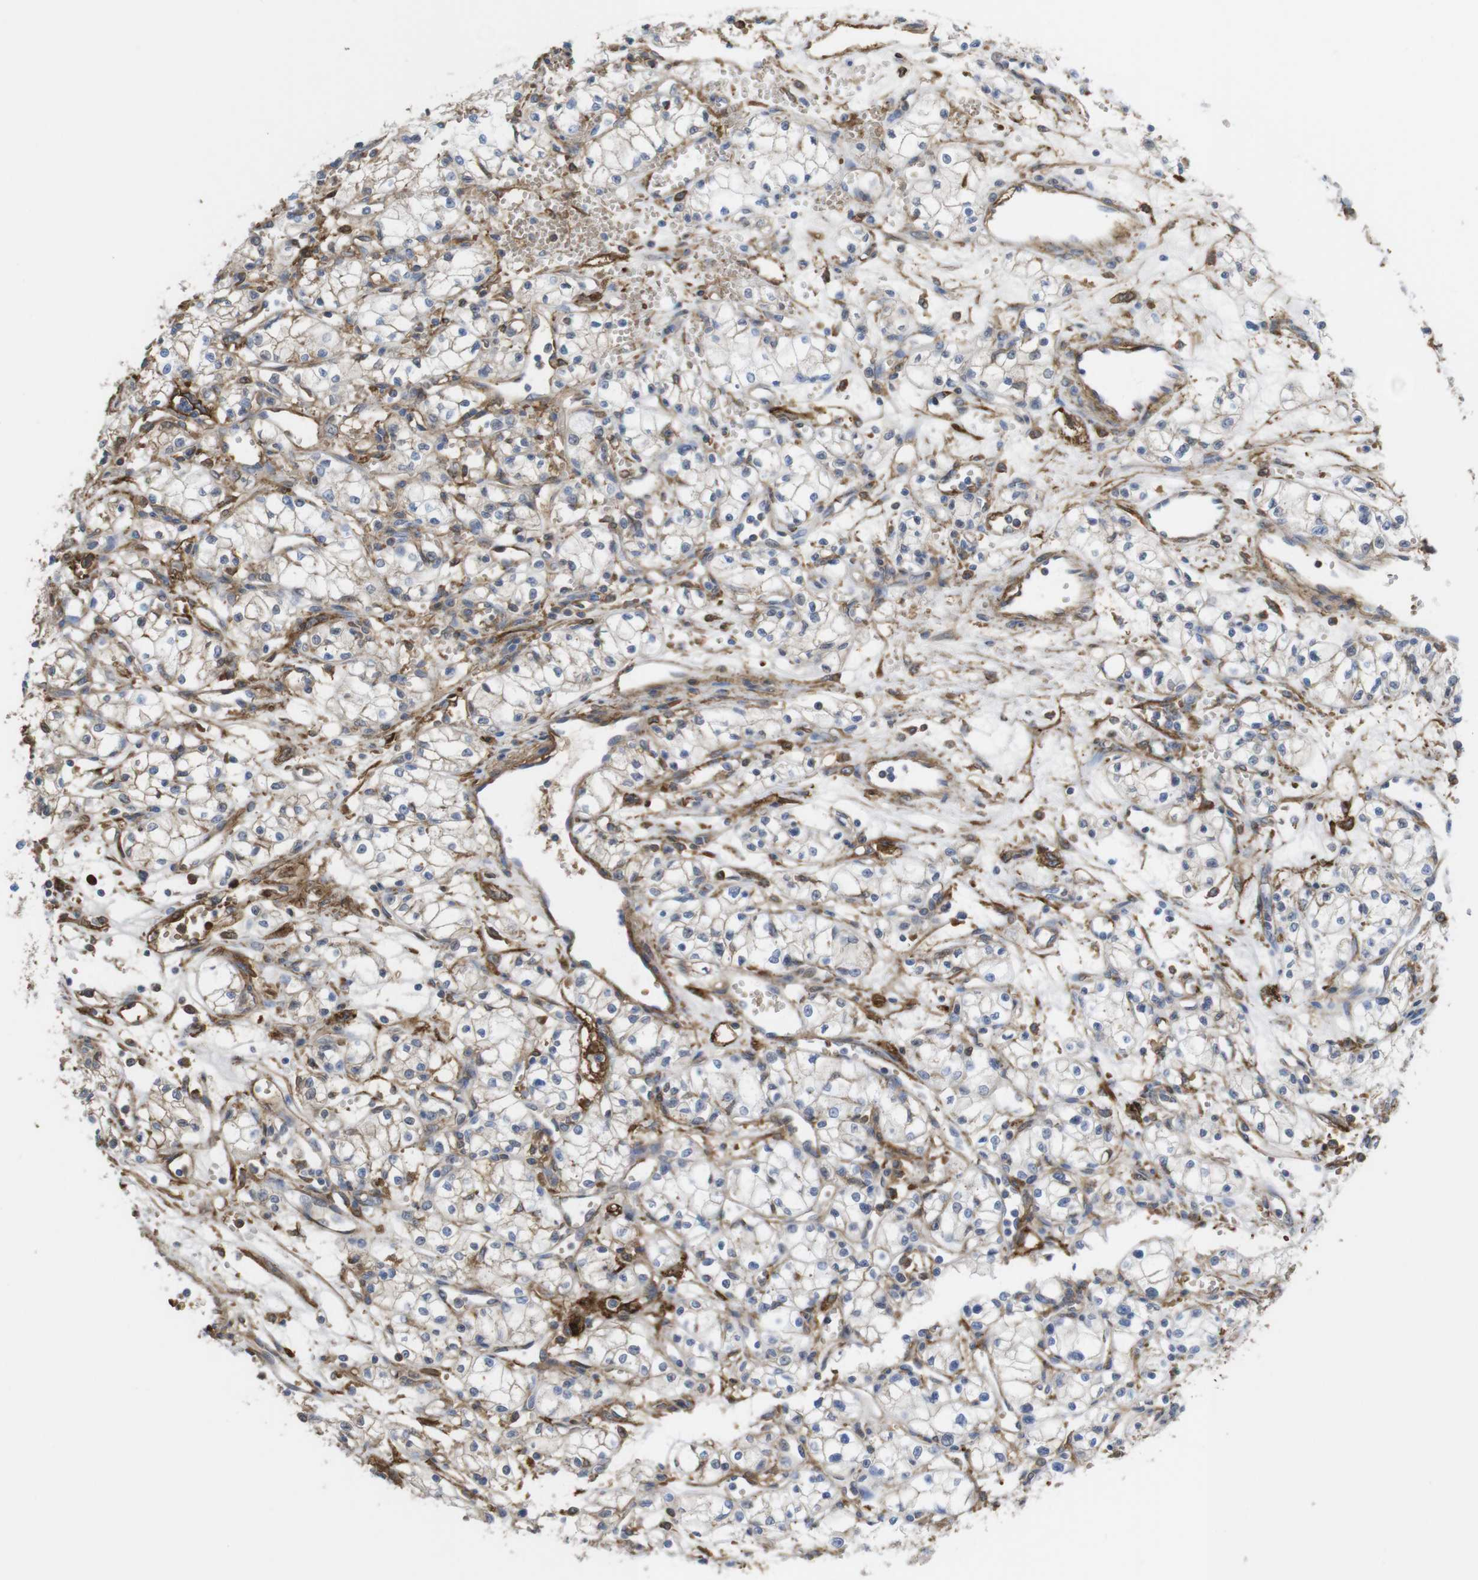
{"staining": {"intensity": "negative", "quantity": "none", "location": "none"}, "tissue": "renal cancer", "cell_type": "Tumor cells", "image_type": "cancer", "snomed": [{"axis": "morphology", "description": "Normal tissue, NOS"}, {"axis": "morphology", "description": "Adenocarcinoma, NOS"}, {"axis": "topography", "description": "Kidney"}], "caption": "DAB immunohistochemical staining of human renal cancer (adenocarcinoma) reveals no significant positivity in tumor cells.", "gene": "CYBRD1", "patient": {"sex": "male", "age": 59}}